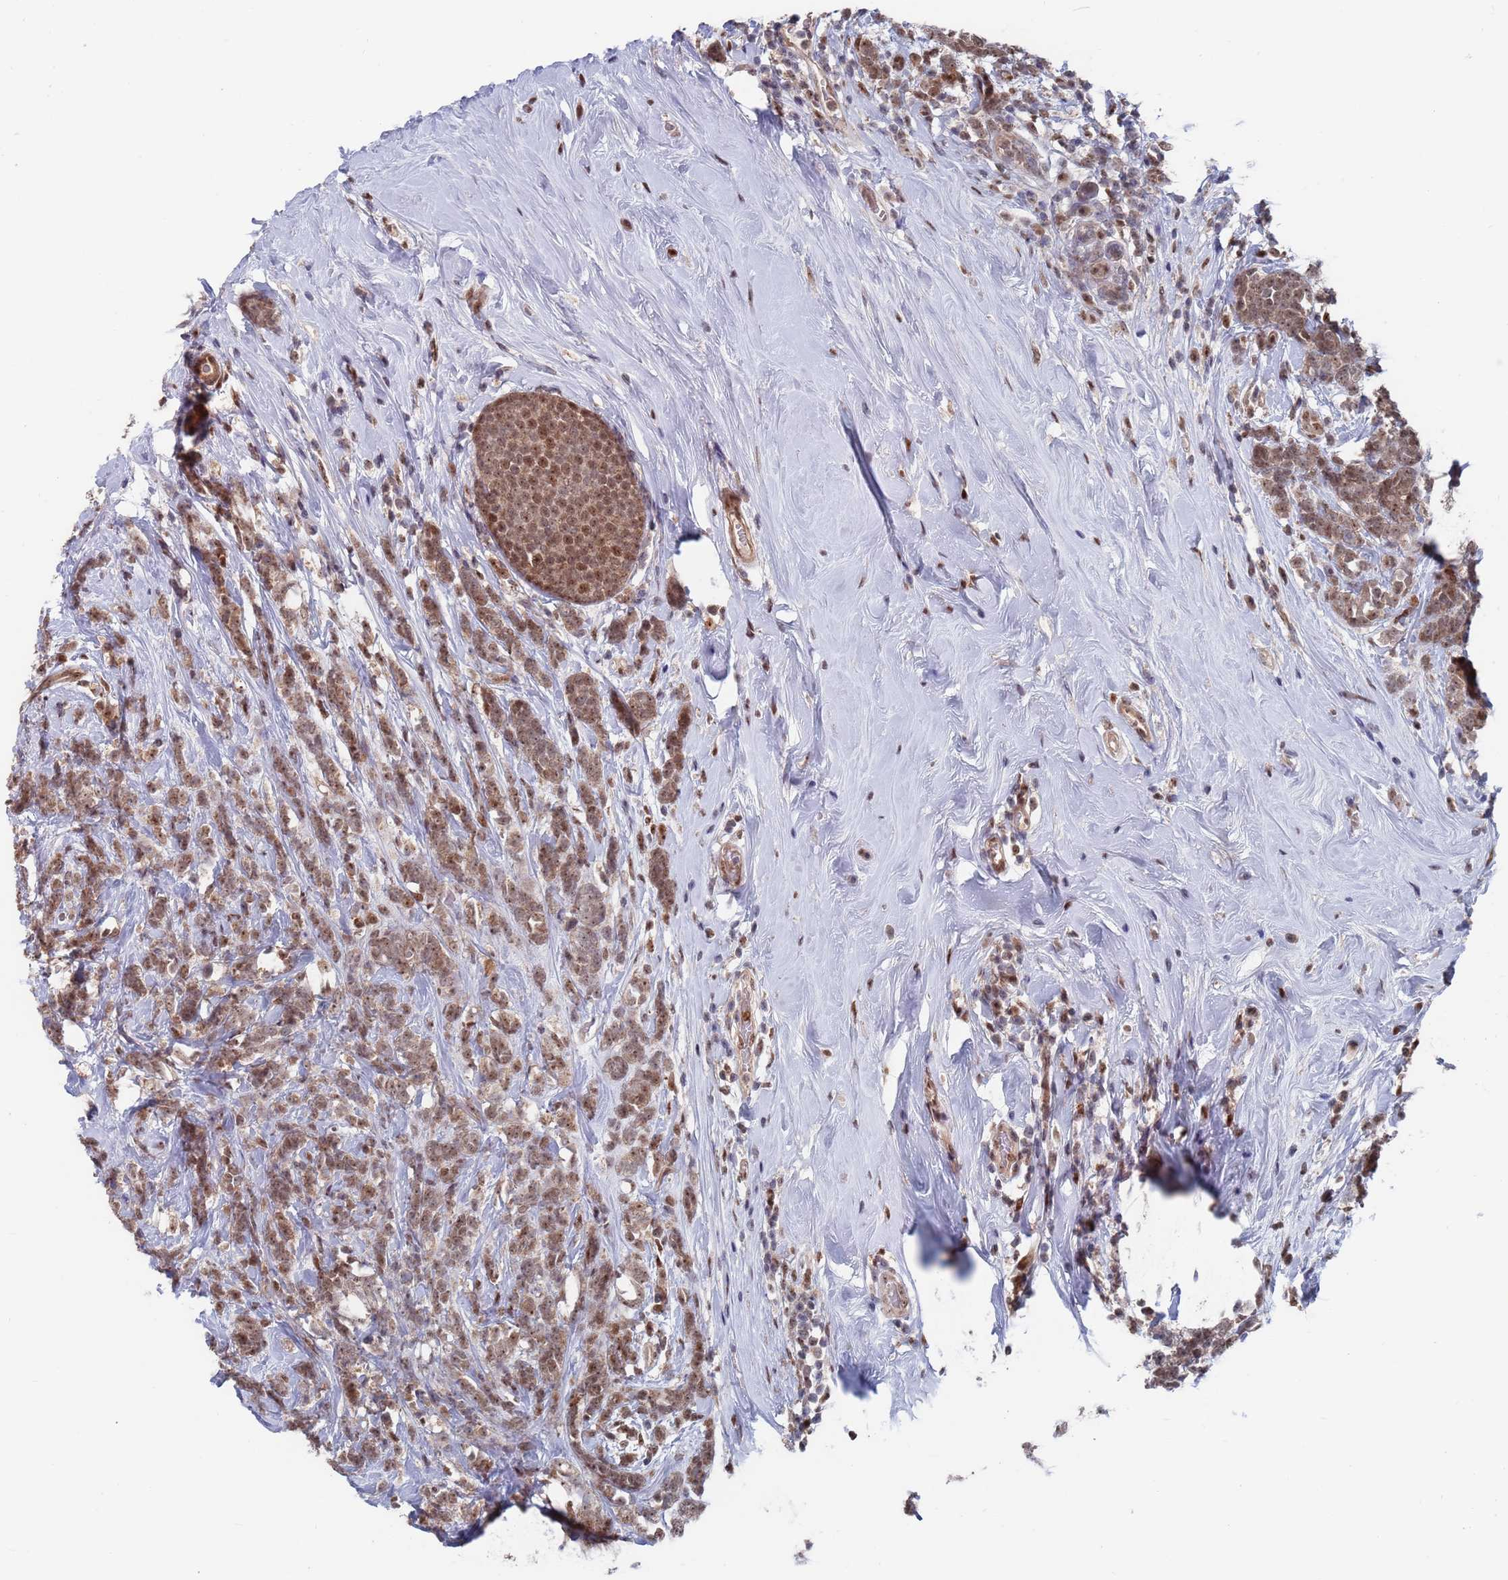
{"staining": {"intensity": "moderate", "quantity": ">75%", "location": "nuclear"}, "tissue": "breast cancer", "cell_type": "Tumor cells", "image_type": "cancer", "snomed": [{"axis": "morphology", "description": "Lobular carcinoma"}, {"axis": "topography", "description": "Breast"}], "caption": "Immunohistochemistry staining of breast lobular carcinoma, which shows medium levels of moderate nuclear expression in approximately >75% of tumor cells indicating moderate nuclear protein positivity. The staining was performed using DAB (brown) for protein detection and nuclei were counterstained in hematoxylin (blue).", "gene": "RPP25", "patient": {"sex": "female", "age": 58}}